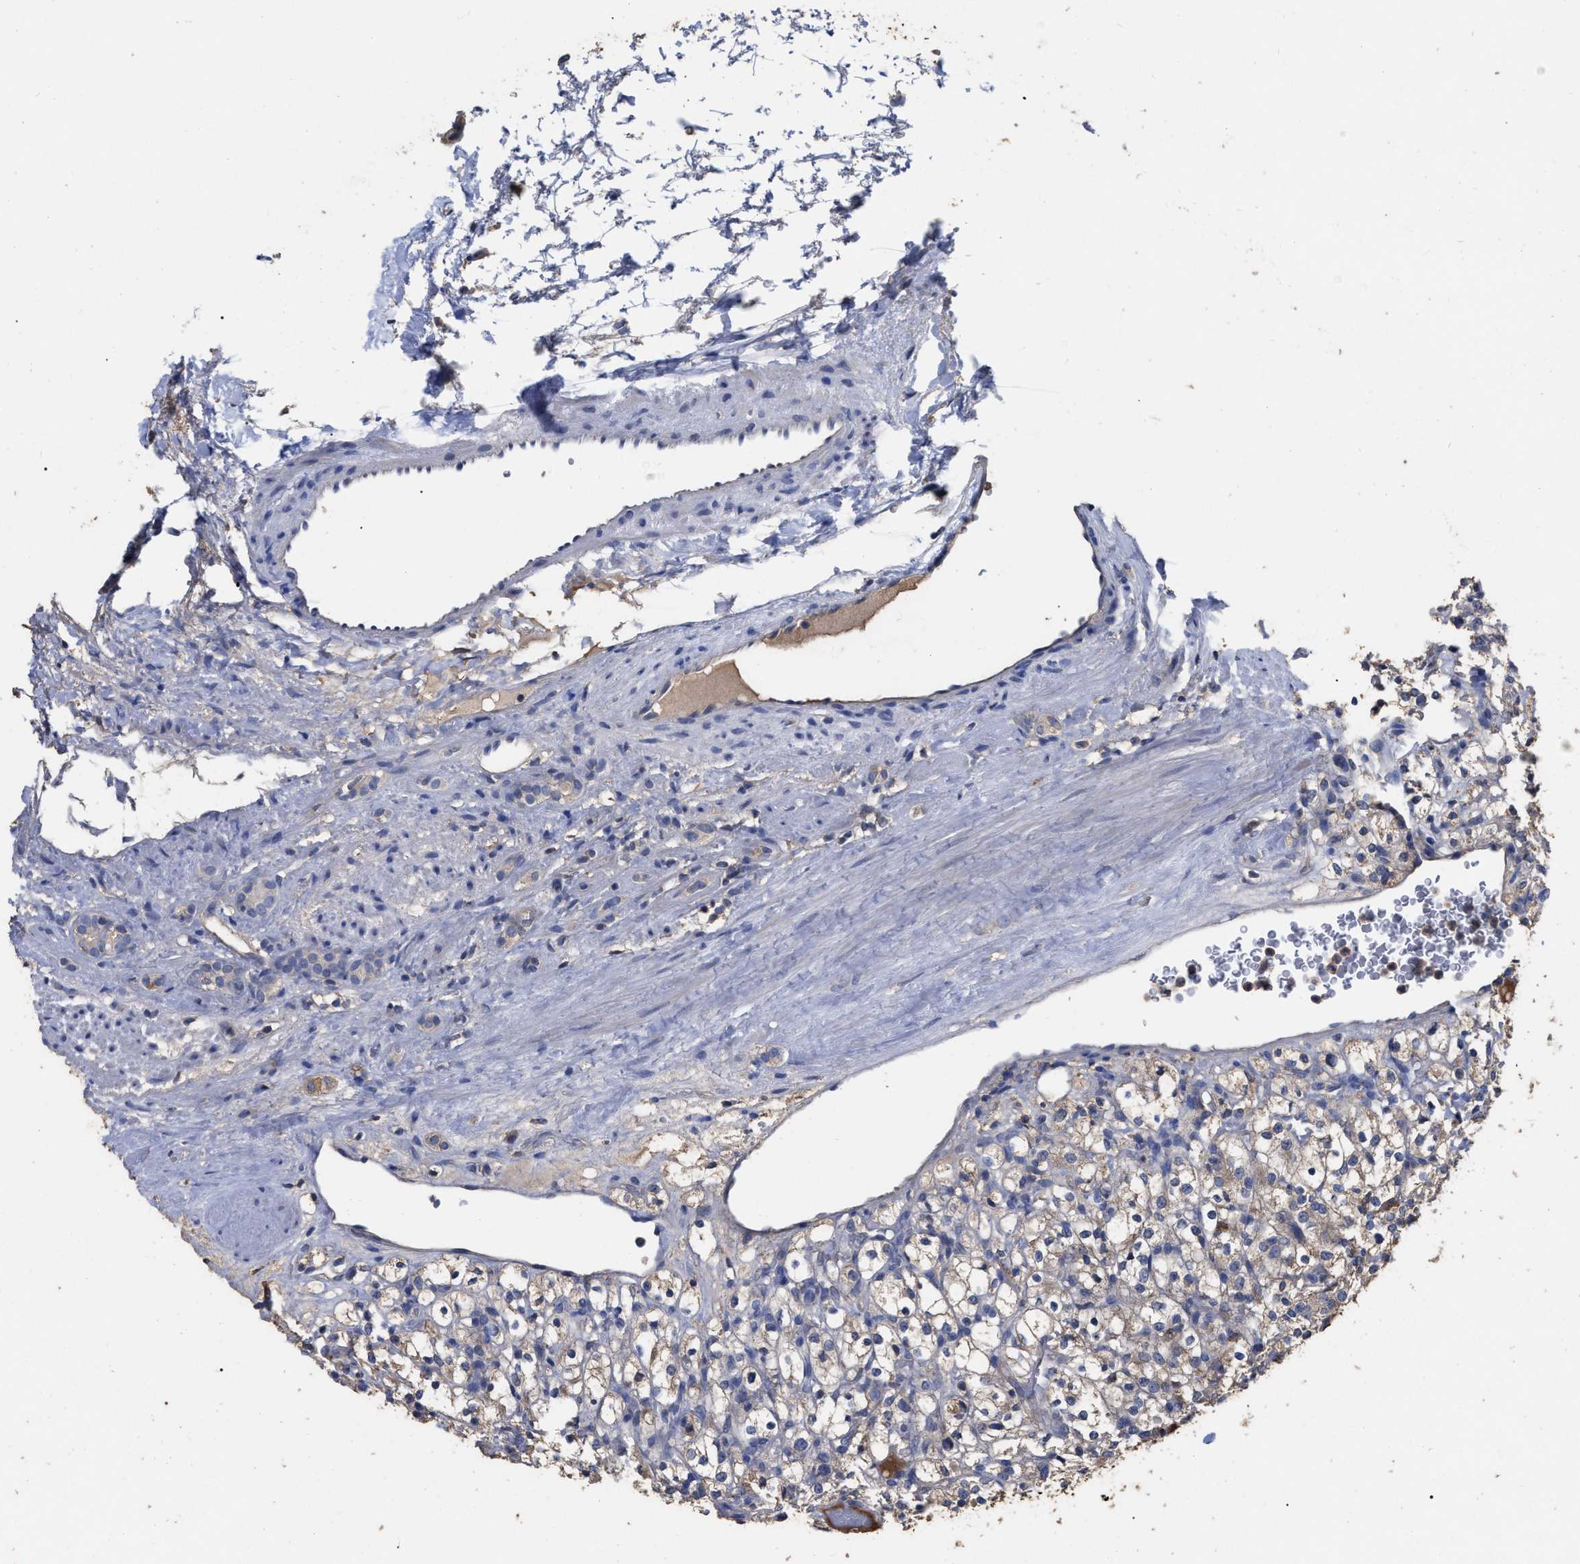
{"staining": {"intensity": "negative", "quantity": "none", "location": "none"}, "tissue": "renal cancer", "cell_type": "Tumor cells", "image_type": "cancer", "snomed": [{"axis": "morphology", "description": "Normal tissue, NOS"}, {"axis": "morphology", "description": "Adenocarcinoma, NOS"}, {"axis": "topography", "description": "Kidney"}], "caption": "IHC micrograph of neoplastic tissue: renal adenocarcinoma stained with DAB (3,3'-diaminobenzidine) exhibits no significant protein staining in tumor cells. The staining is performed using DAB brown chromogen with nuclei counter-stained in using hematoxylin.", "gene": "GPR179", "patient": {"sex": "female", "age": 72}}